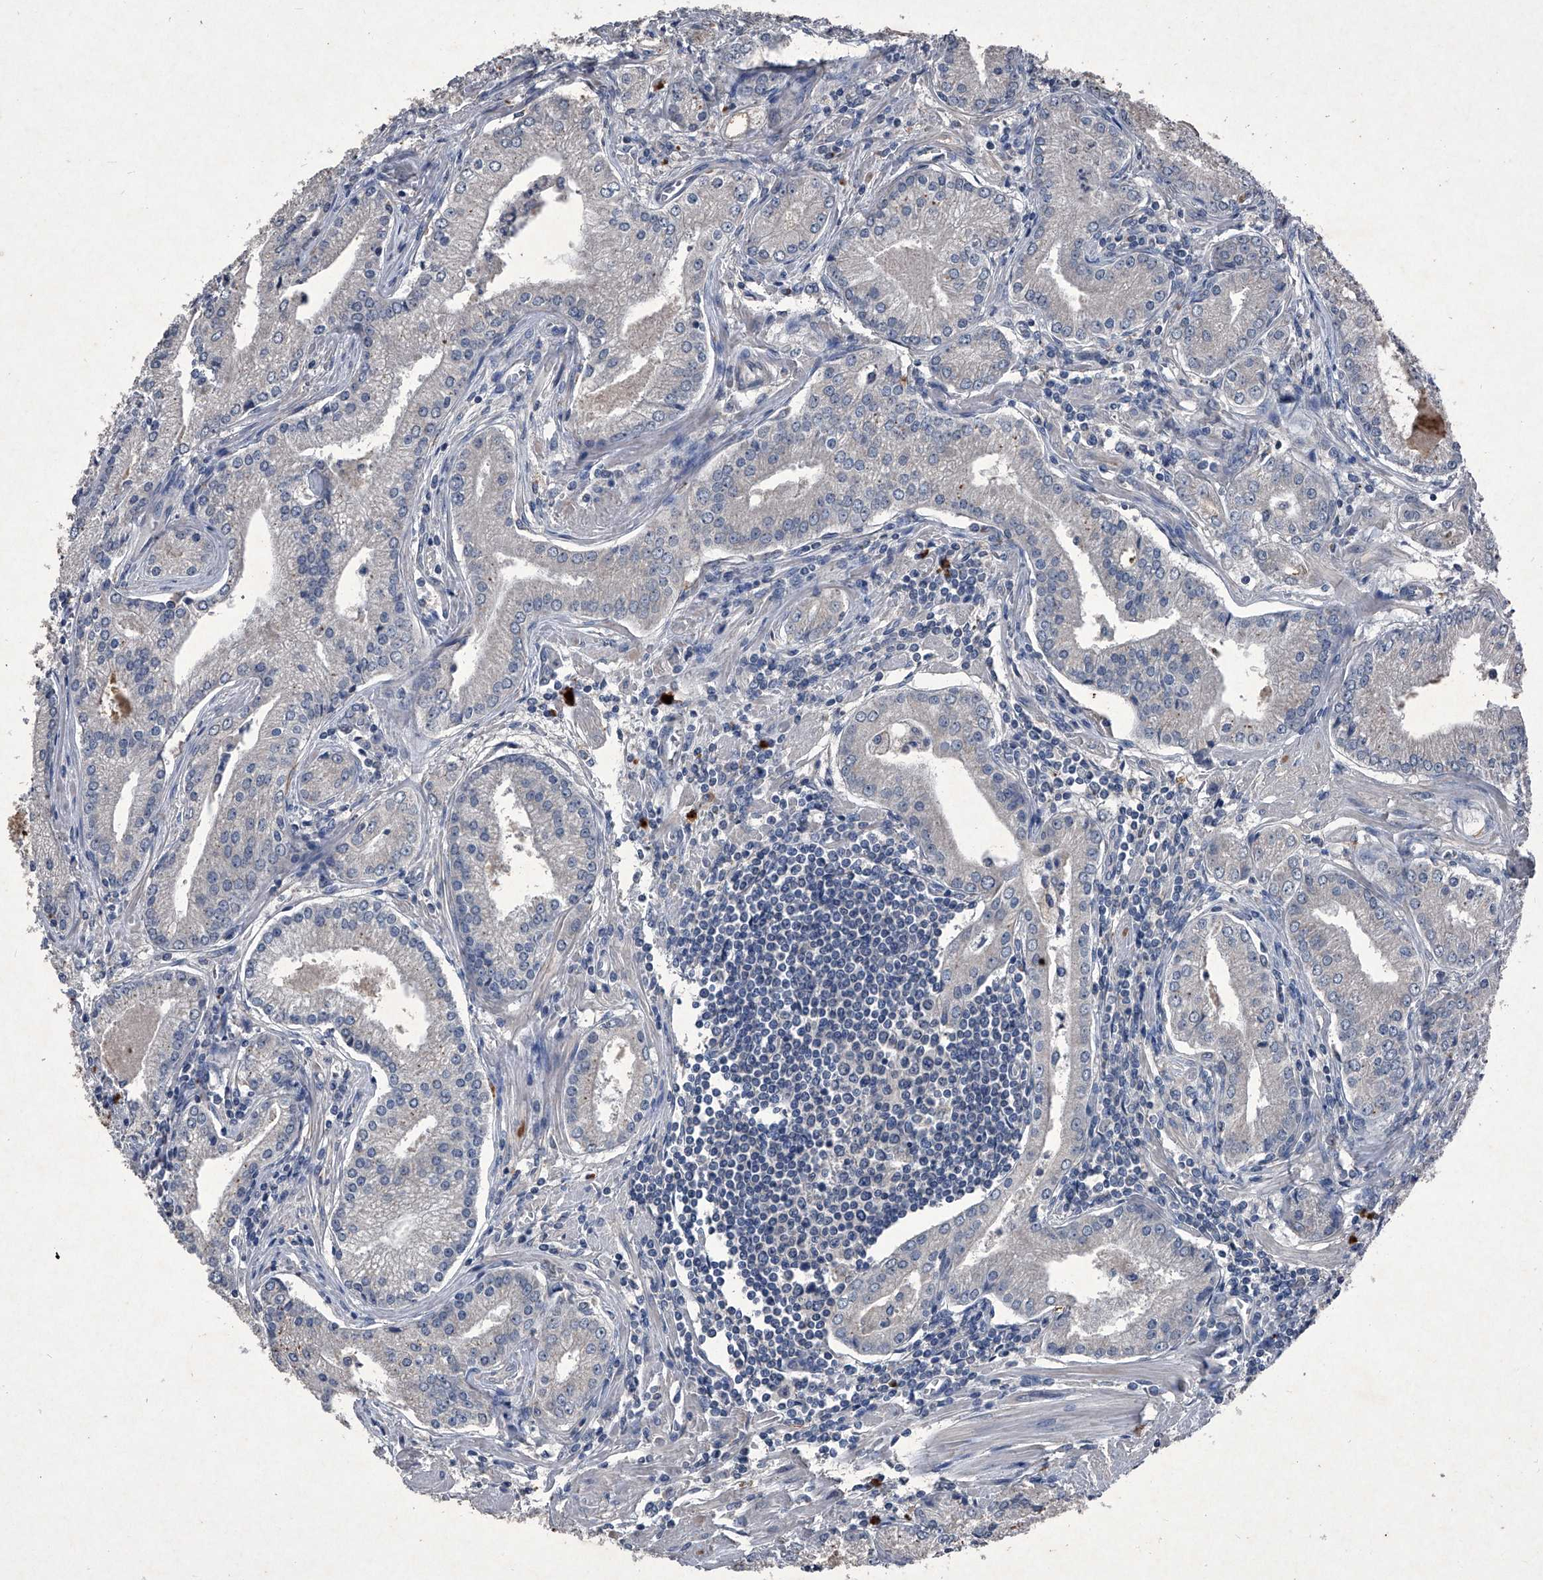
{"staining": {"intensity": "negative", "quantity": "none", "location": "none"}, "tissue": "prostate cancer", "cell_type": "Tumor cells", "image_type": "cancer", "snomed": [{"axis": "morphology", "description": "Adenocarcinoma, Low grade"}, {"axis": "topography", "description": "Prostate"}], "caption": "Prostate cancer (adenocarcinoma (low-grade)) stained for a protein using IHC displays no positivity tumor cells.", "gene": "MAPKAP1", "patient": {"sex": "male", "age": 54}}